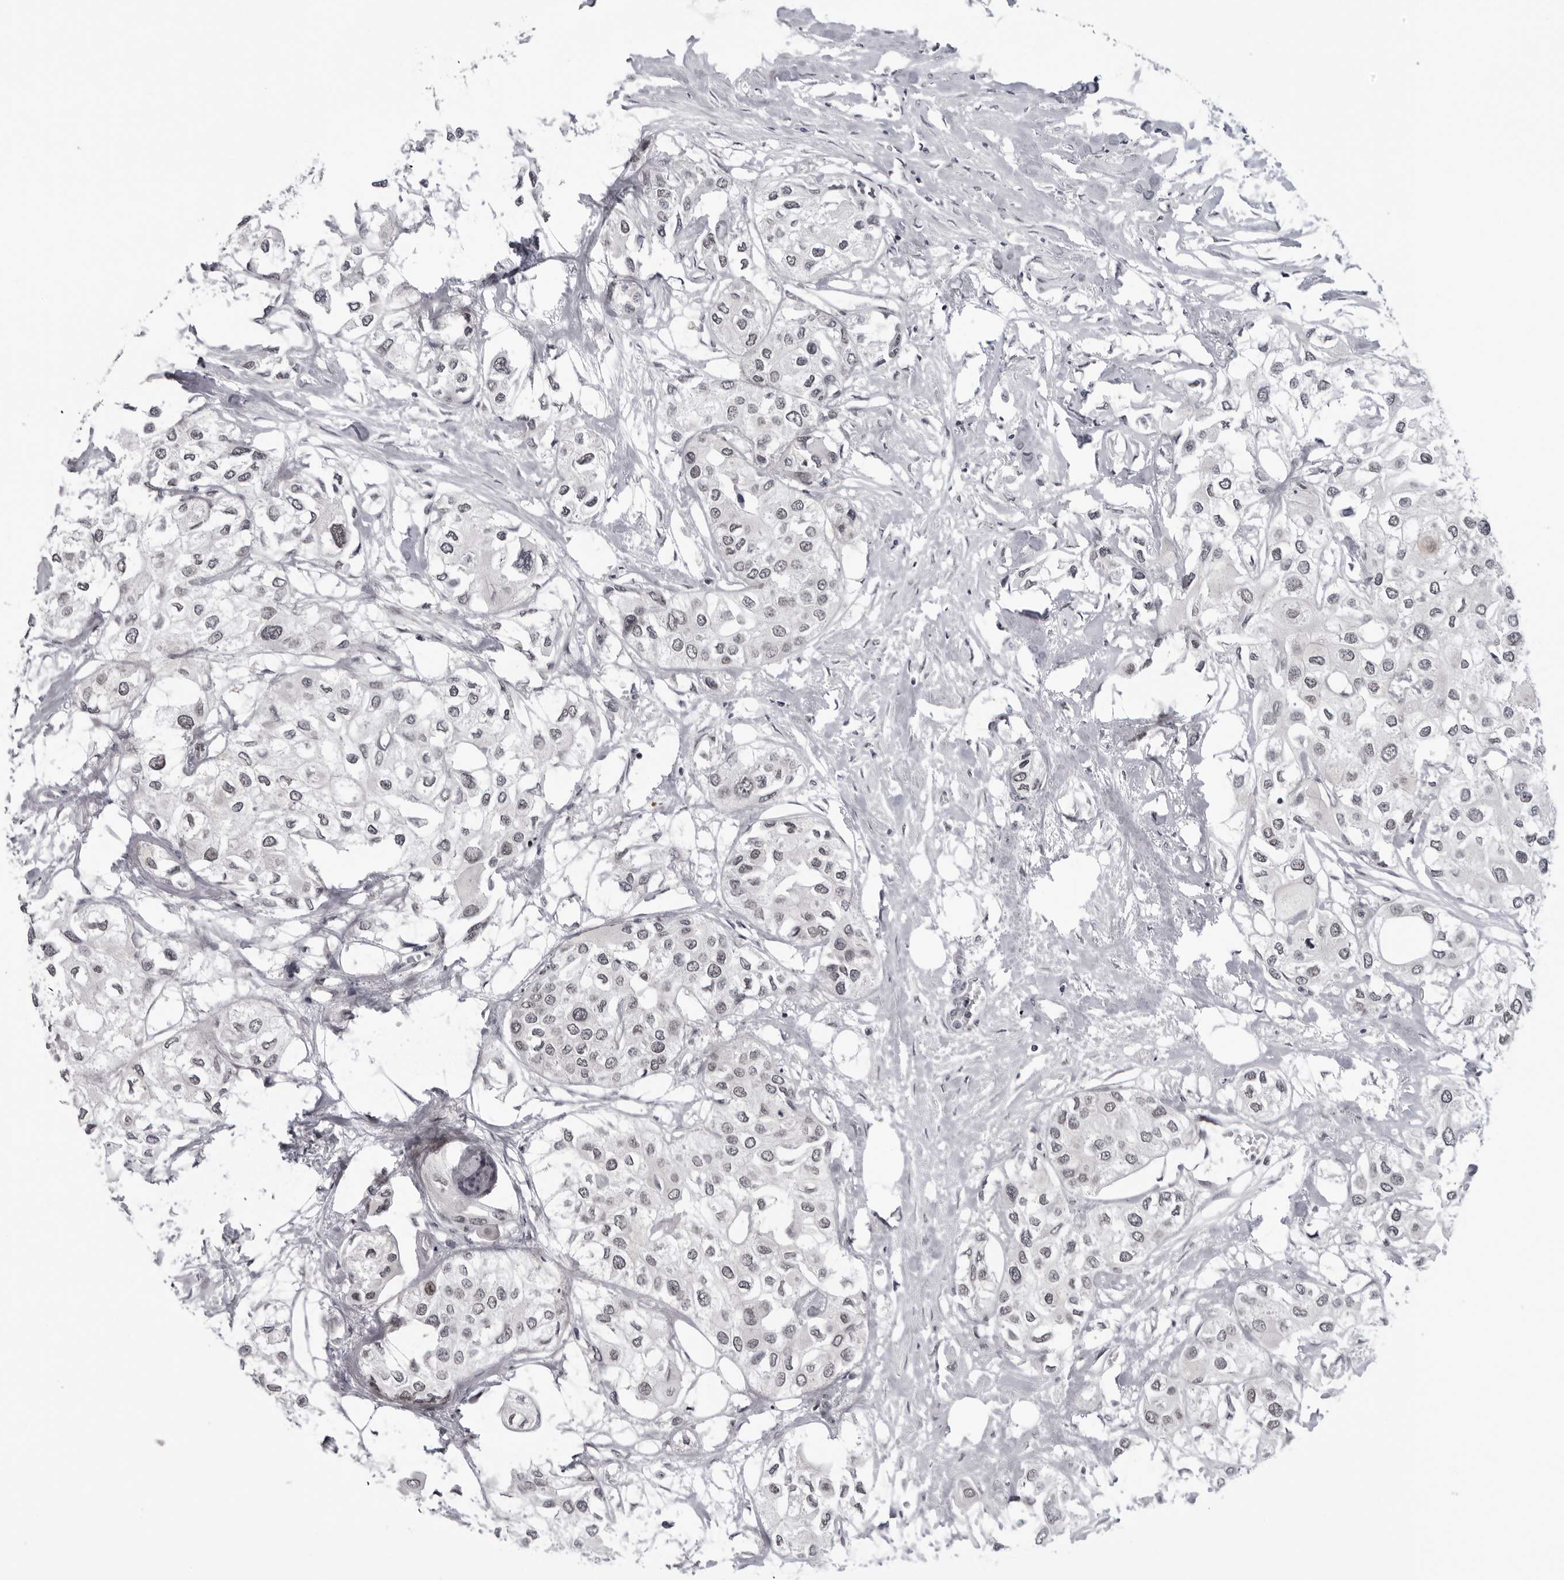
{"staining": {"intensity": "moderate", "quantity": "<25%", "location": "nuclear"}, "tissue": "urothelial cancer", "cell_type": "Tumor cells", "image_type": "cancer", "snomed": [{"axis": "morphology", "description": "Urothelial carcinoma, High grade"}, {"axis": "topography", "description": "Urinary bladder"}], "caption": "Protein analysis of high-grade urothelial carcinoma tissue shows moderate nuclear staining in about <25% of tumor cells.", "gene": "ALPK2", "patient": {"sex": "male", "age": 64}}